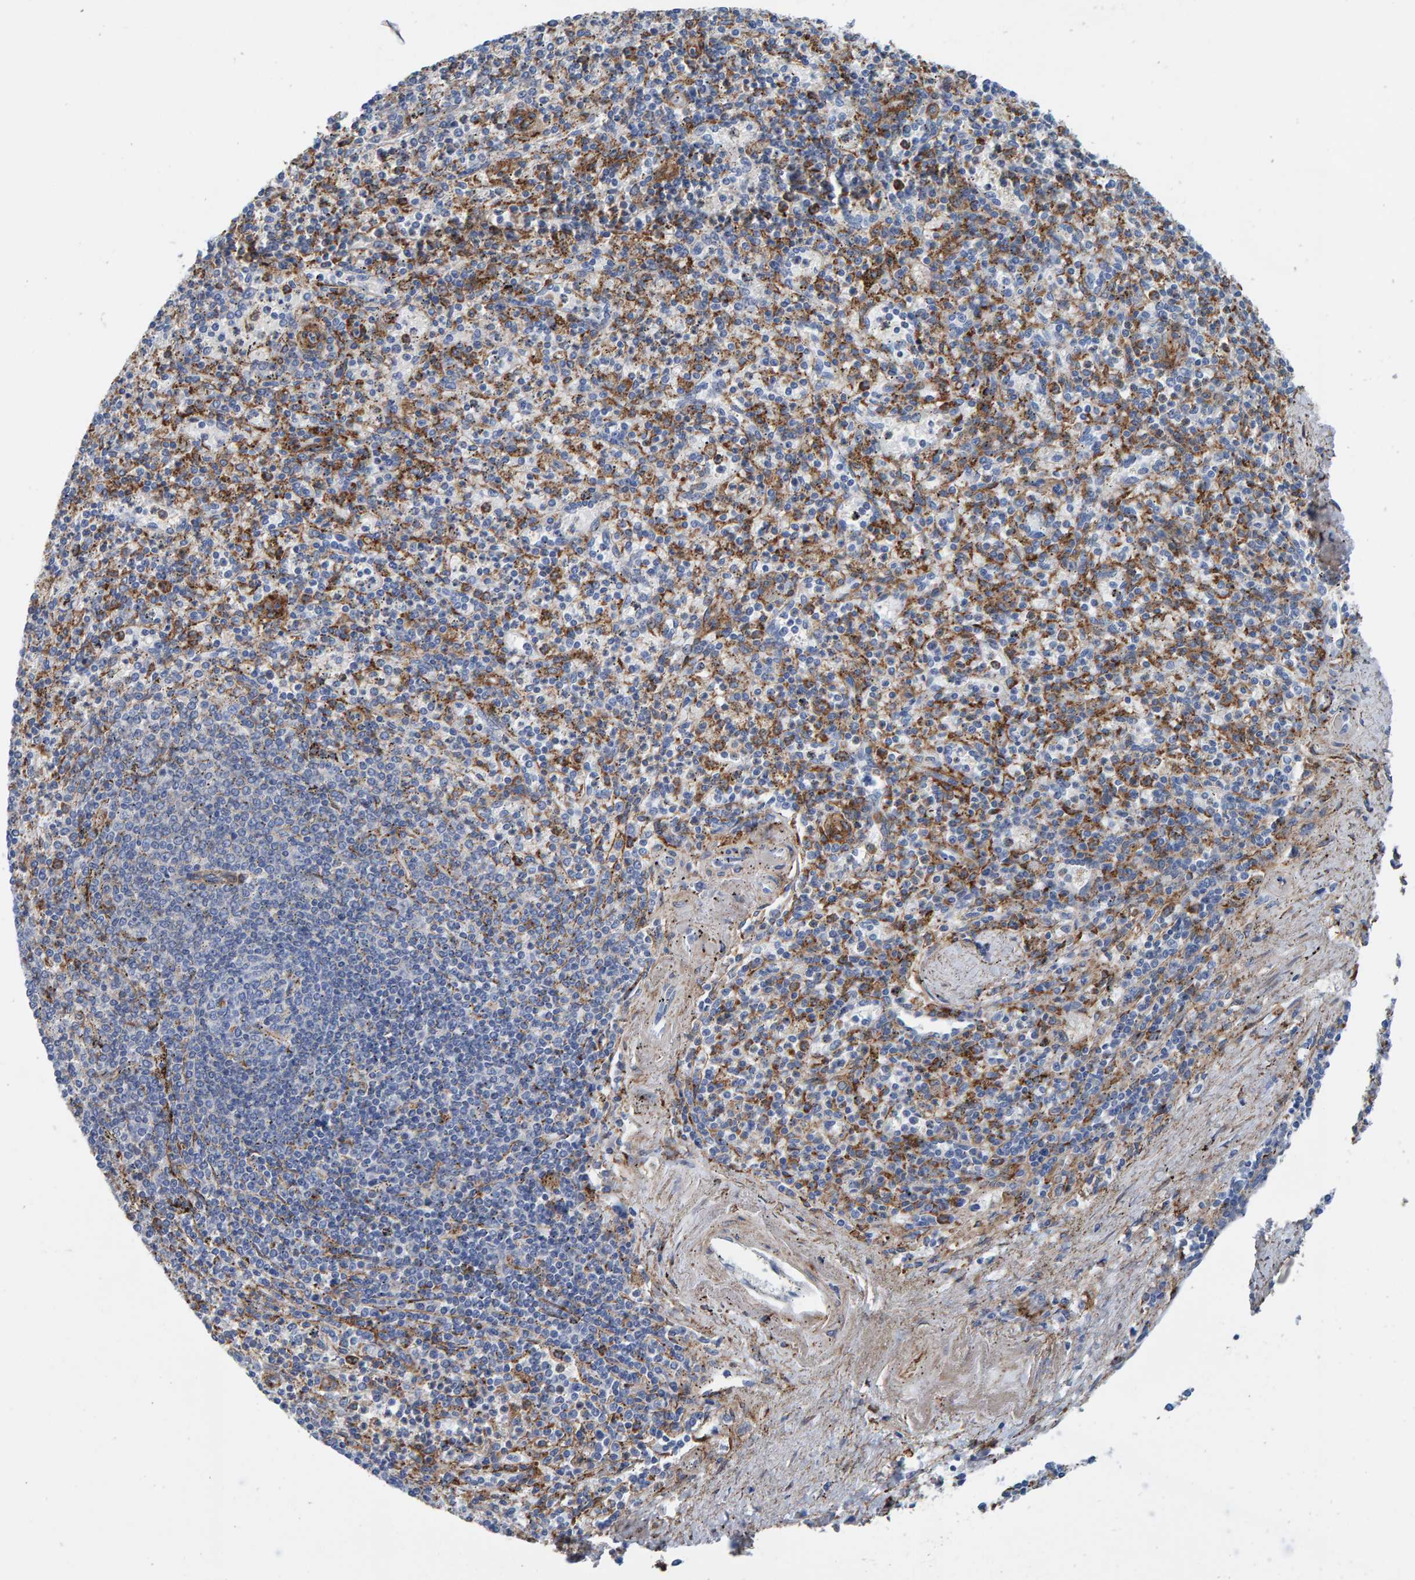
{"staining": {"intensity": "negative", "quantity": "none", "location": "none"}, "tissue": "spleen", "cell_type": "Cells in red pulp", "image_type": "normal", "snomed": [{"axis": "morphology", "description": "Normal tissue, NOS"}, {"axis": "topography", "description": "Spleen"}], "caption": "Immunohistochemistry (IHC) micrograph of benign human spleen stained for a protein (brown), which demonstrates no expression in cells in red pulp.", "gene": "LRP1", "patient": {"sex": "male", "age": 72}}